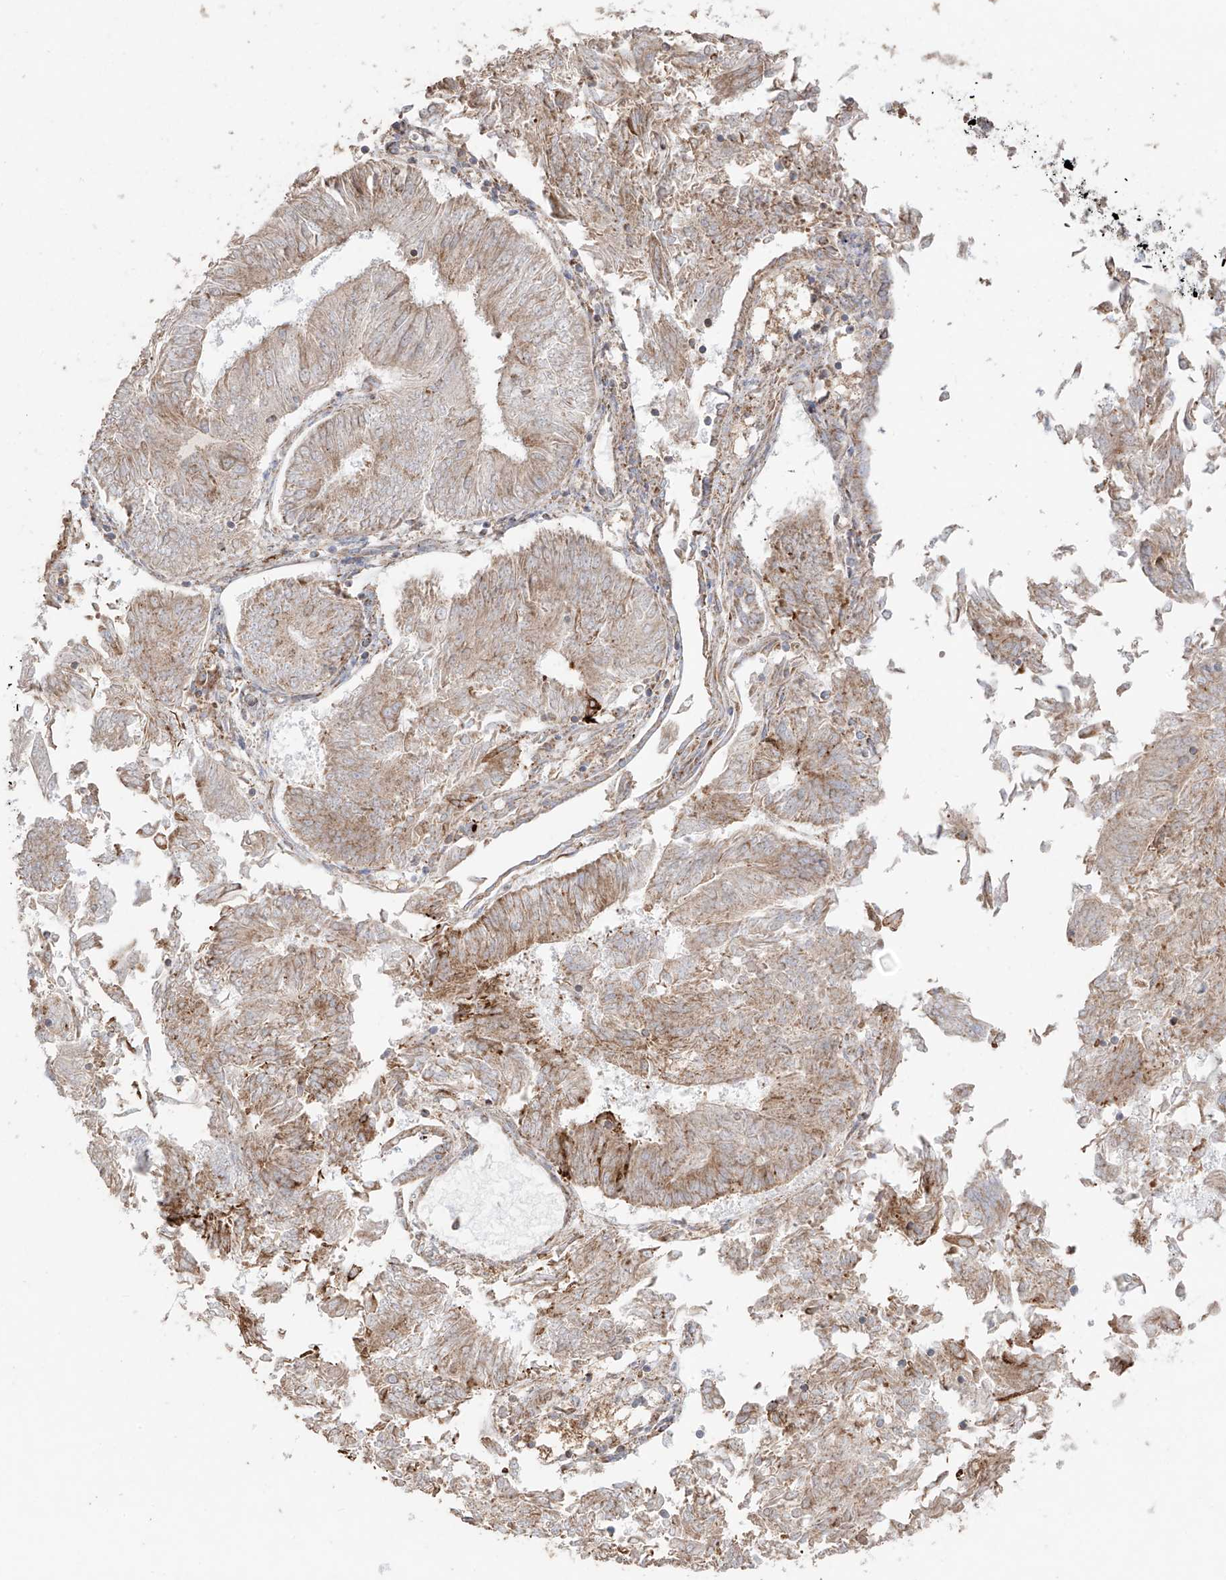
{"staining": {"intensity": "weak", "quantity": ">75%", "location": "cytoplasmic/membranous"}, "tissue": "endometrial cancer", "cell_type": "Tumor cells", "image_type": "cancer", "snomed": [{"axis": "morphology", "description": "Adenocarcinoma, NOS"}, {"axis": "topography", "description": "Endometrium"}], "caption": "Immunohistochemistry (IHC) of endometrial cancer displays low levels of weak cytoplasmic/membranous staining in approximately >75% of tumor cells.", "gene": "COLGALT2", "patient": {"sex": "female", "age": 58}}